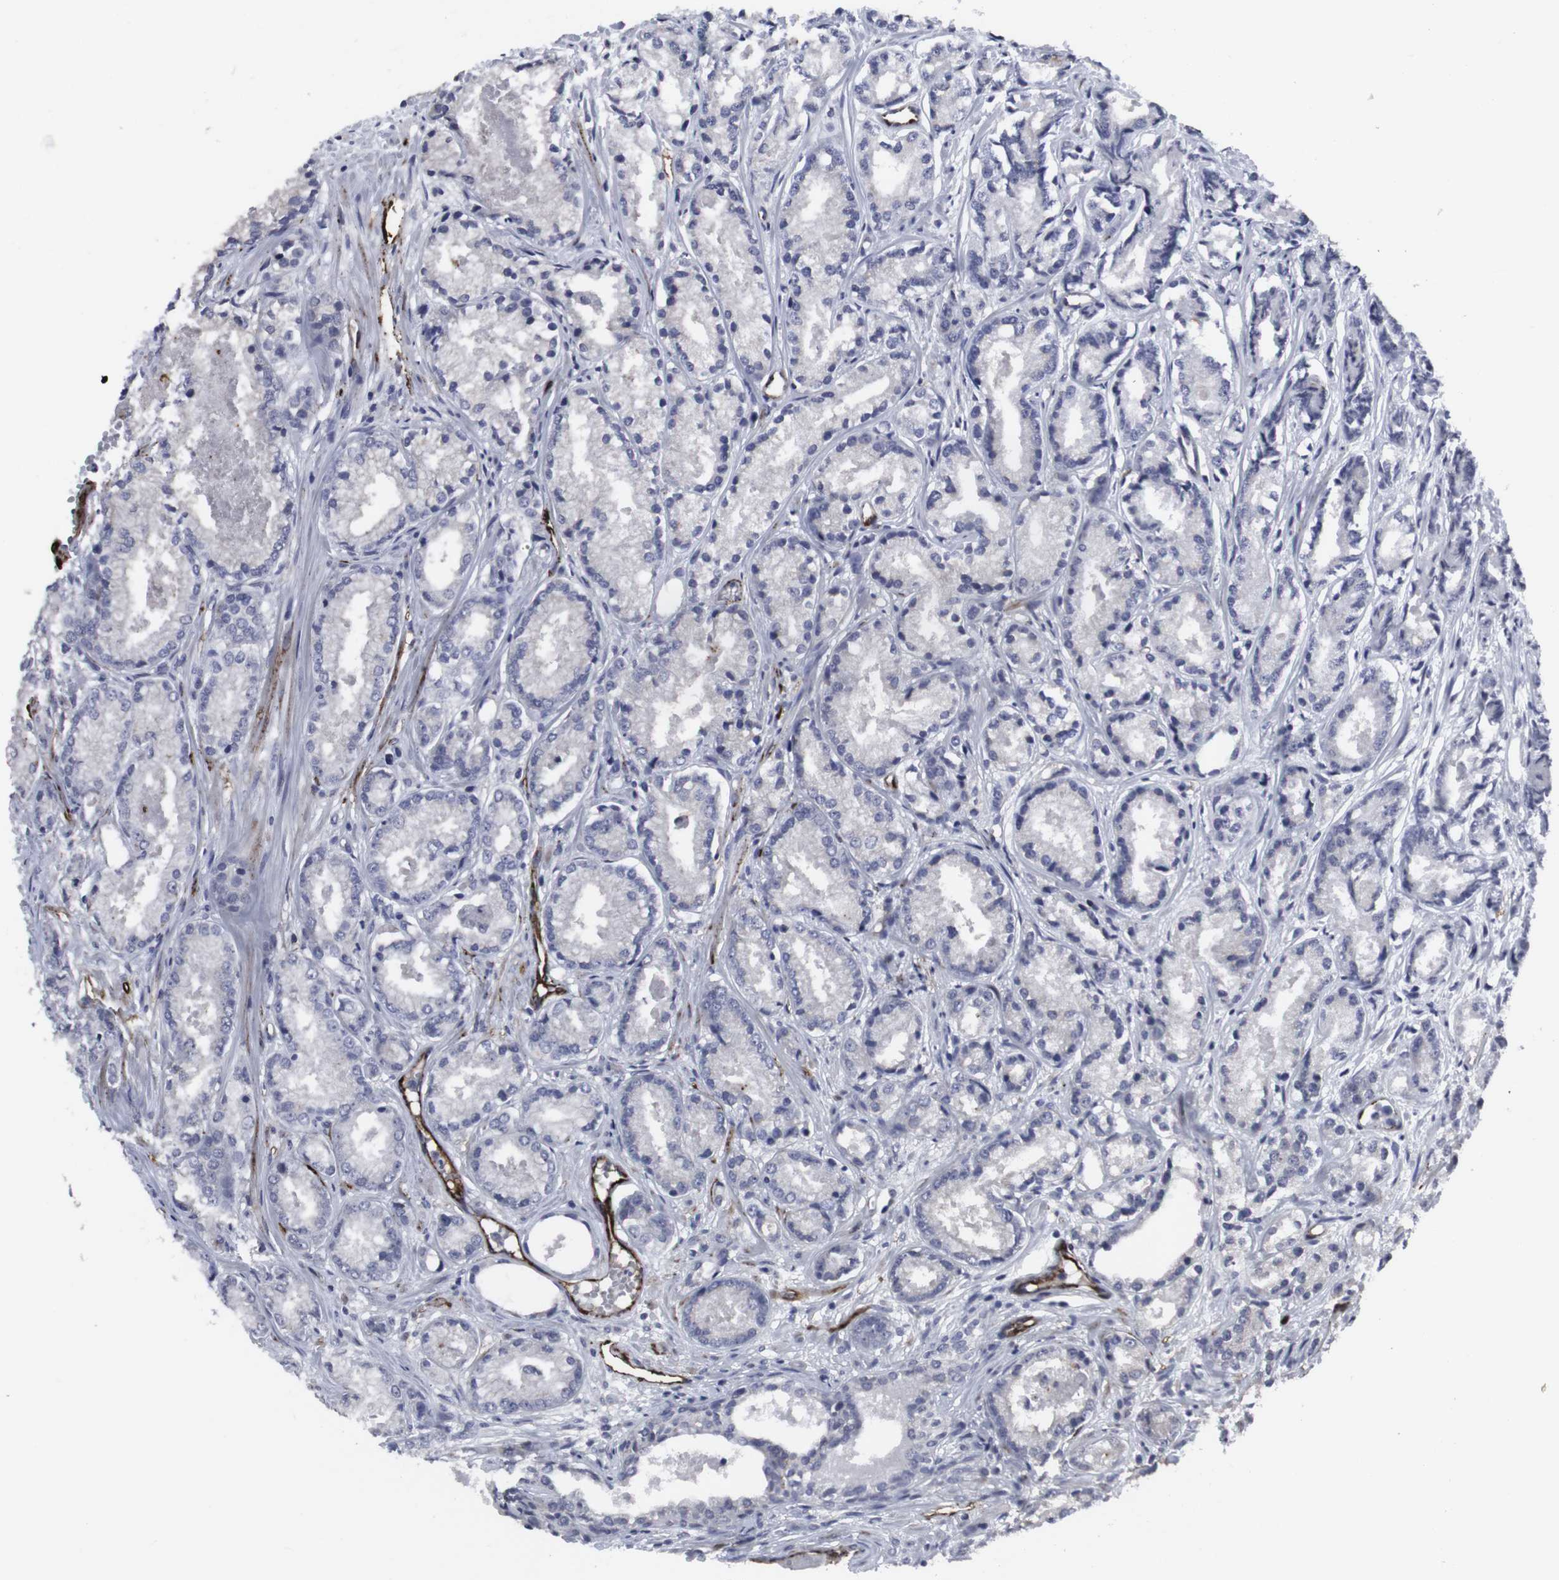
{"staining": {"intensity": "negative", "quantity": "none", "location": "none"}, "tissue": "prostate cancer", "cell_type": "Tumor cells", "image_type": "cancer", "snomed": [{"axis": "morphology", "description": "Adenocarcinoma, Low grade"}, {"axis": "topography", "description": "Prostate"}], "caption": "High magnification brightfield microscopy of adenocarcinoma (low-grade) (prostate) stained with DAB (3,3'-diaminobenzidine) (brown) and counterstained with hematoxylin (blue): tumor cells show no significant expression.", "gene": "SNCG", "patient": {"sex": "male", "age": 72}}